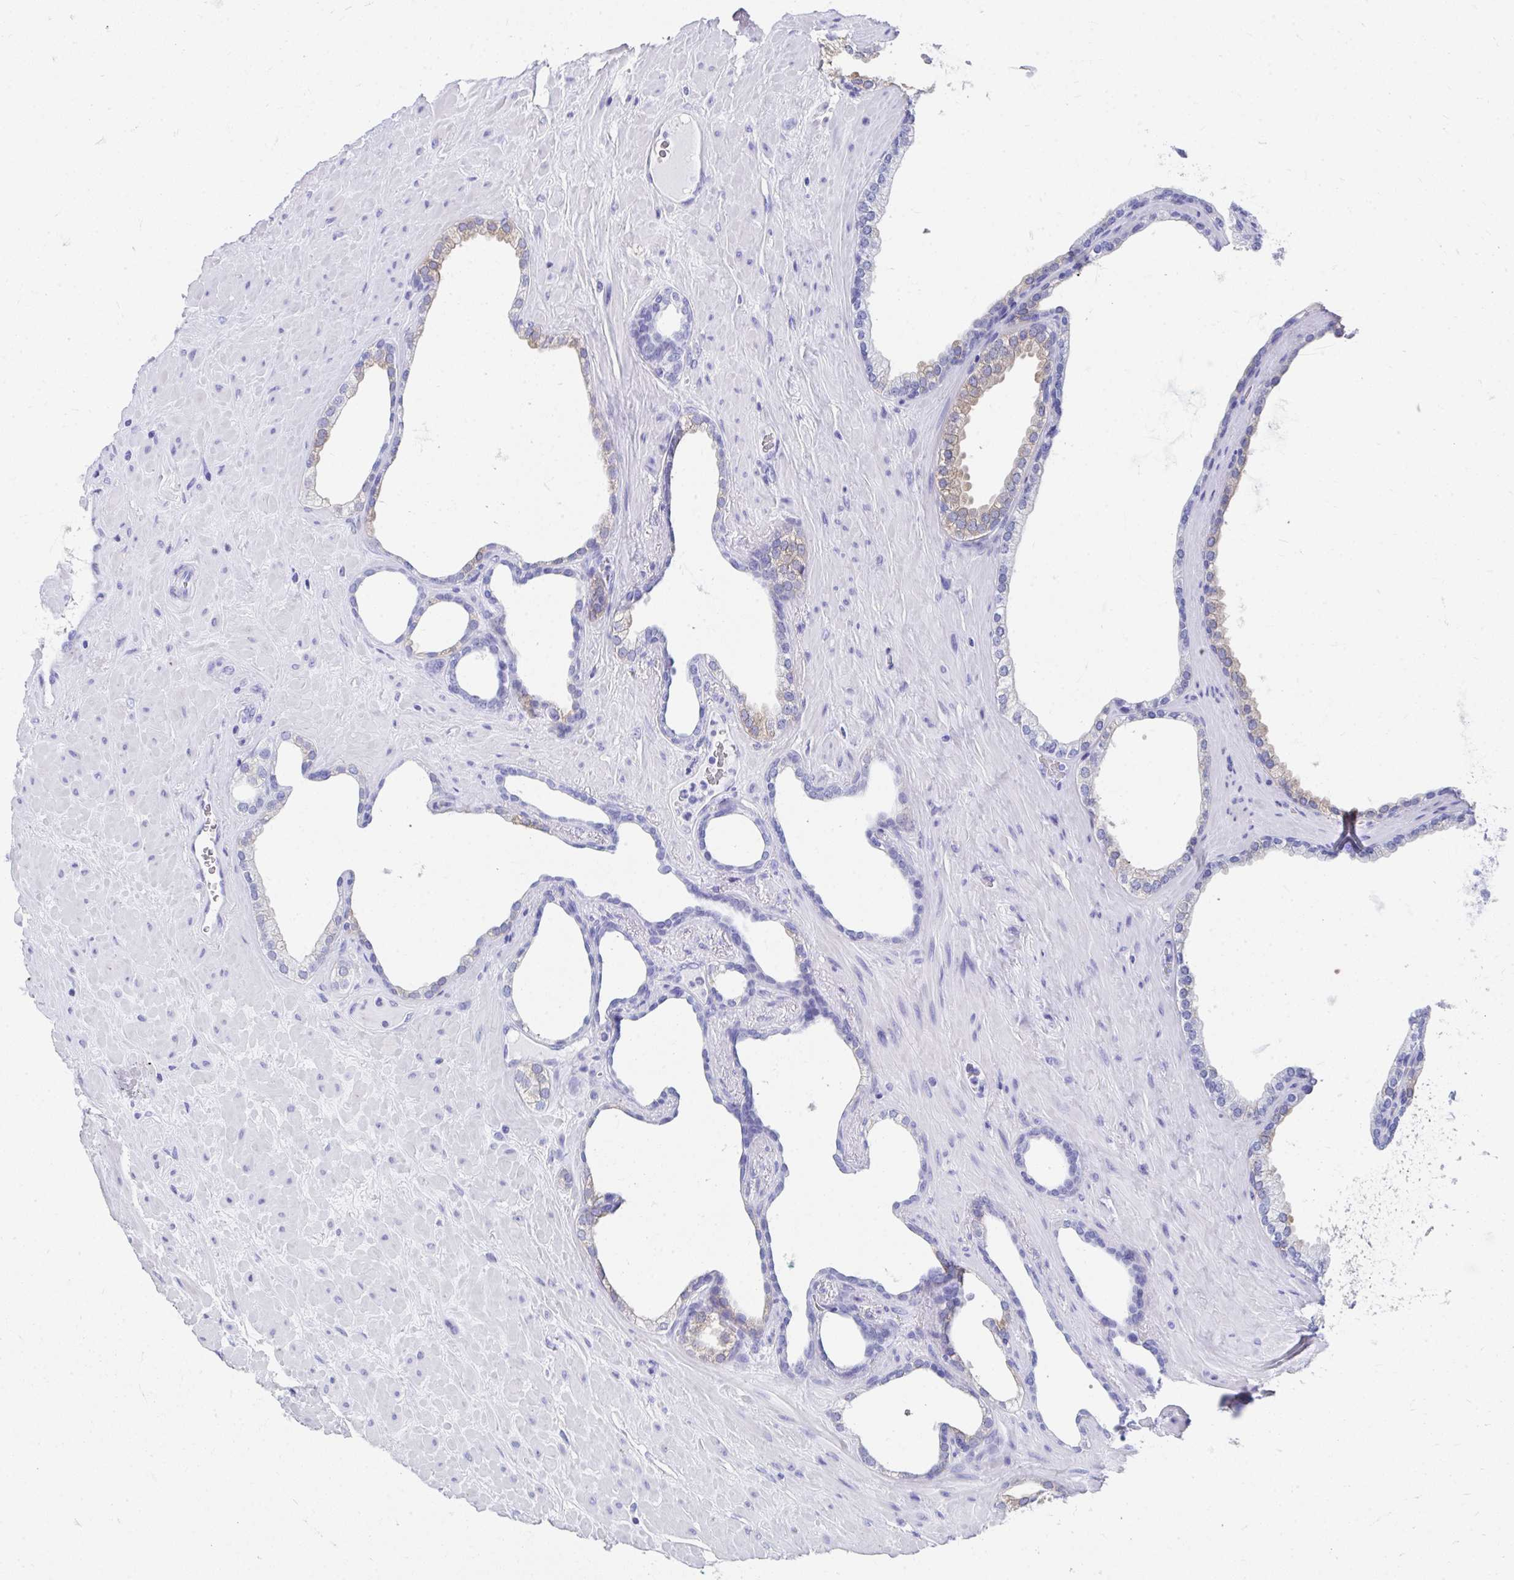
{"staining": {"intensity": "weak", "quantity": "<25%", "location": "cytoplasmic/membranous"}, "tissue": "prostate cancer", "cell_type": "Tumor cells", "image_type": "cancer", "snomed": [{"axis": "morphology", "description": "Adenocarcinoma, High grade"}, {"axis": "topography", "description": "Prostate"}], "caption": "Prostate cancer was stained to show a protein in brown. There is no significant staining in tumor cells.", "gene": "HGD", "patient": {"sex": "male", "age": 68}}